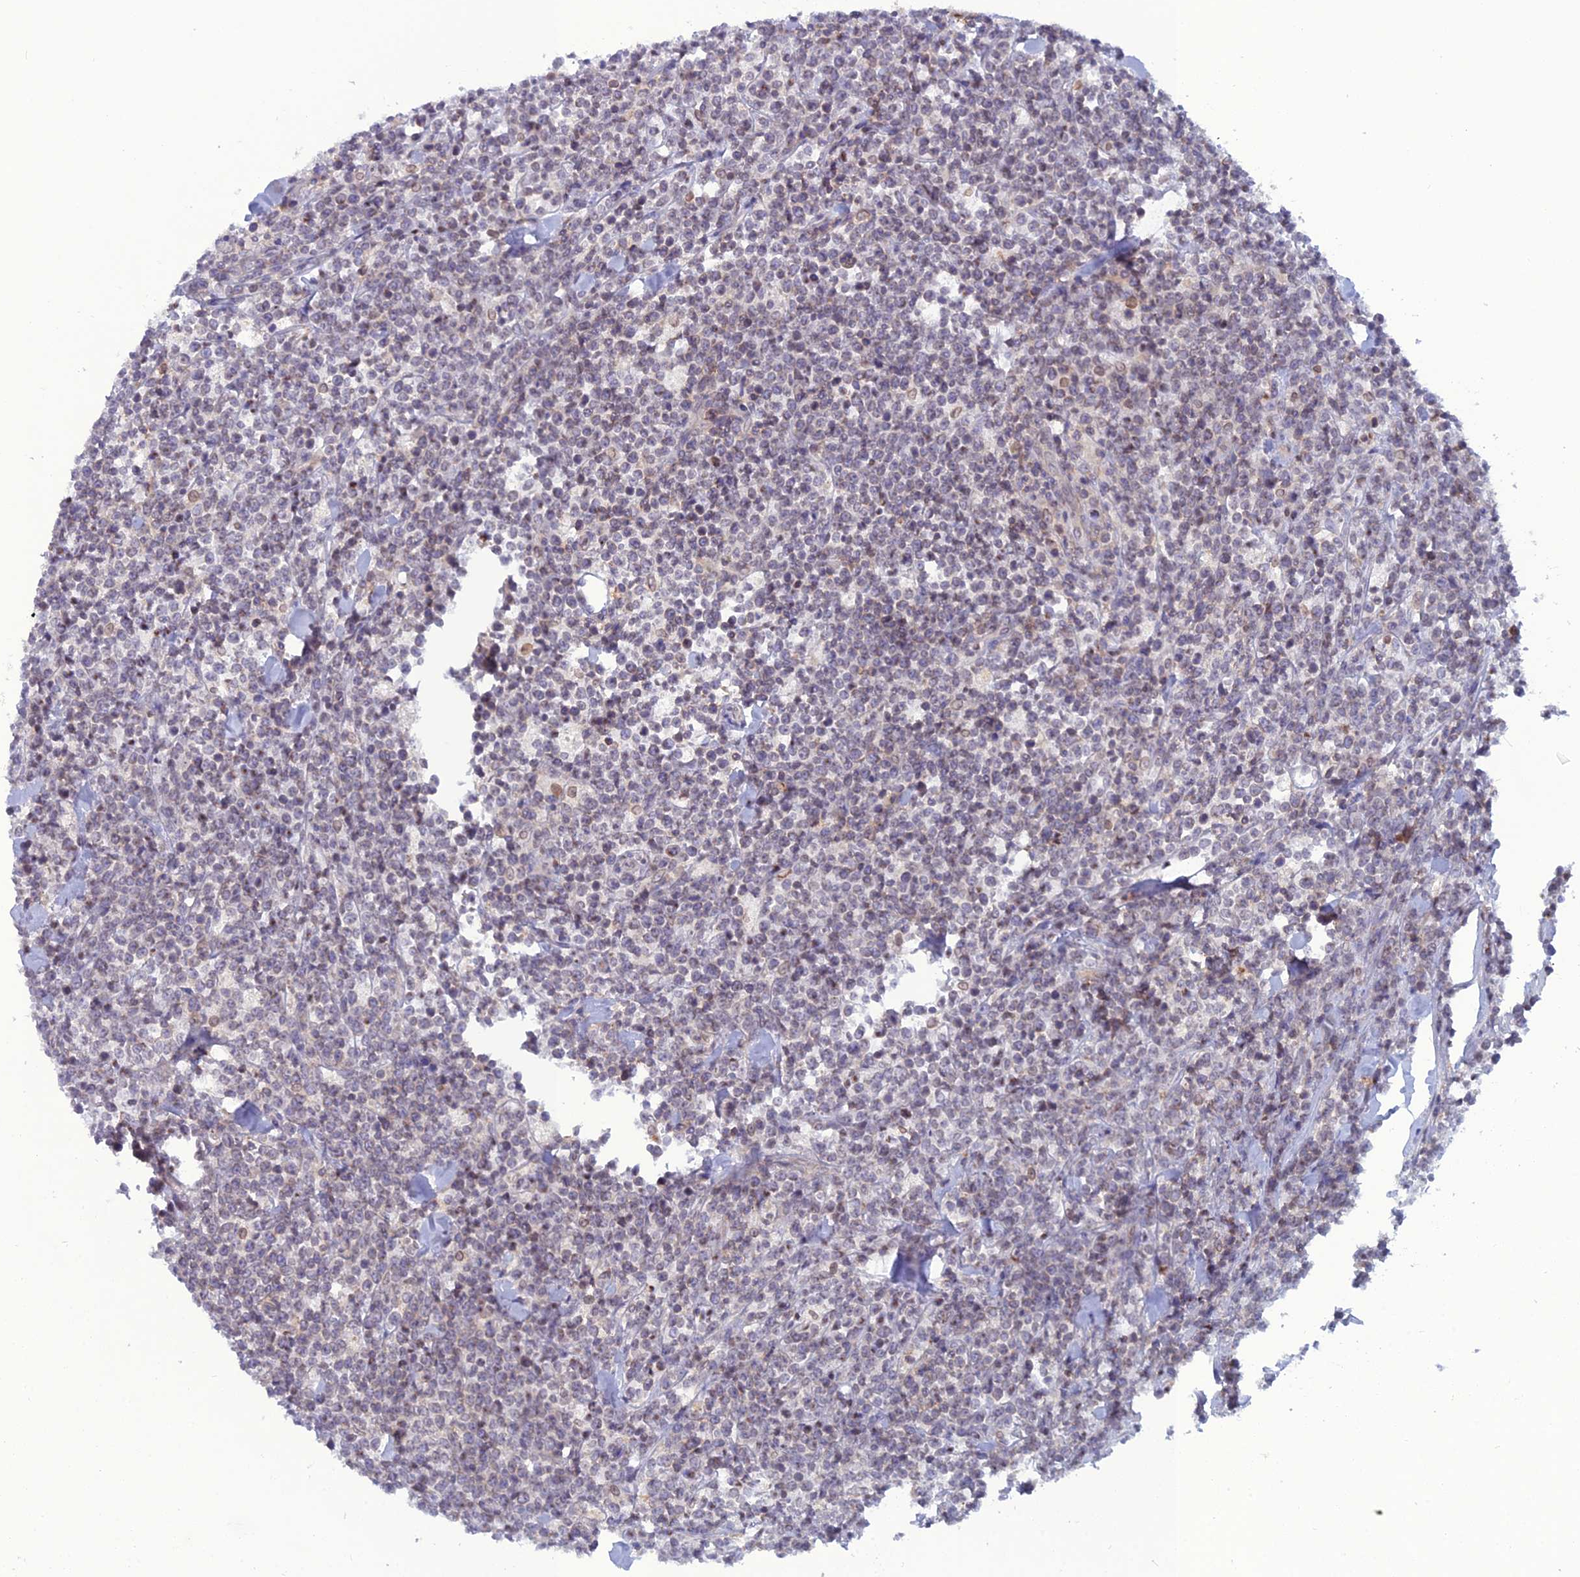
{"staining": {"intensity": "weak", "quantity": "<25%", "location": "nuclear"}, "tissue": "lymphoma", "cell_type": "Tumor cells", "image_type": "cancer", "snomed": [{"axis": "morphology", "description": "Malignant lymphoma, non-Hodgkin's type, High grade"}, {"axis": "topography", "description": "Small intestine"}], "caption": "The immunohistochemistry micrograph has no significant staining in tumor cells of lymphoma tissue.", "gene": "WDR46", "patient": {"sex": "male", "age": 8}}